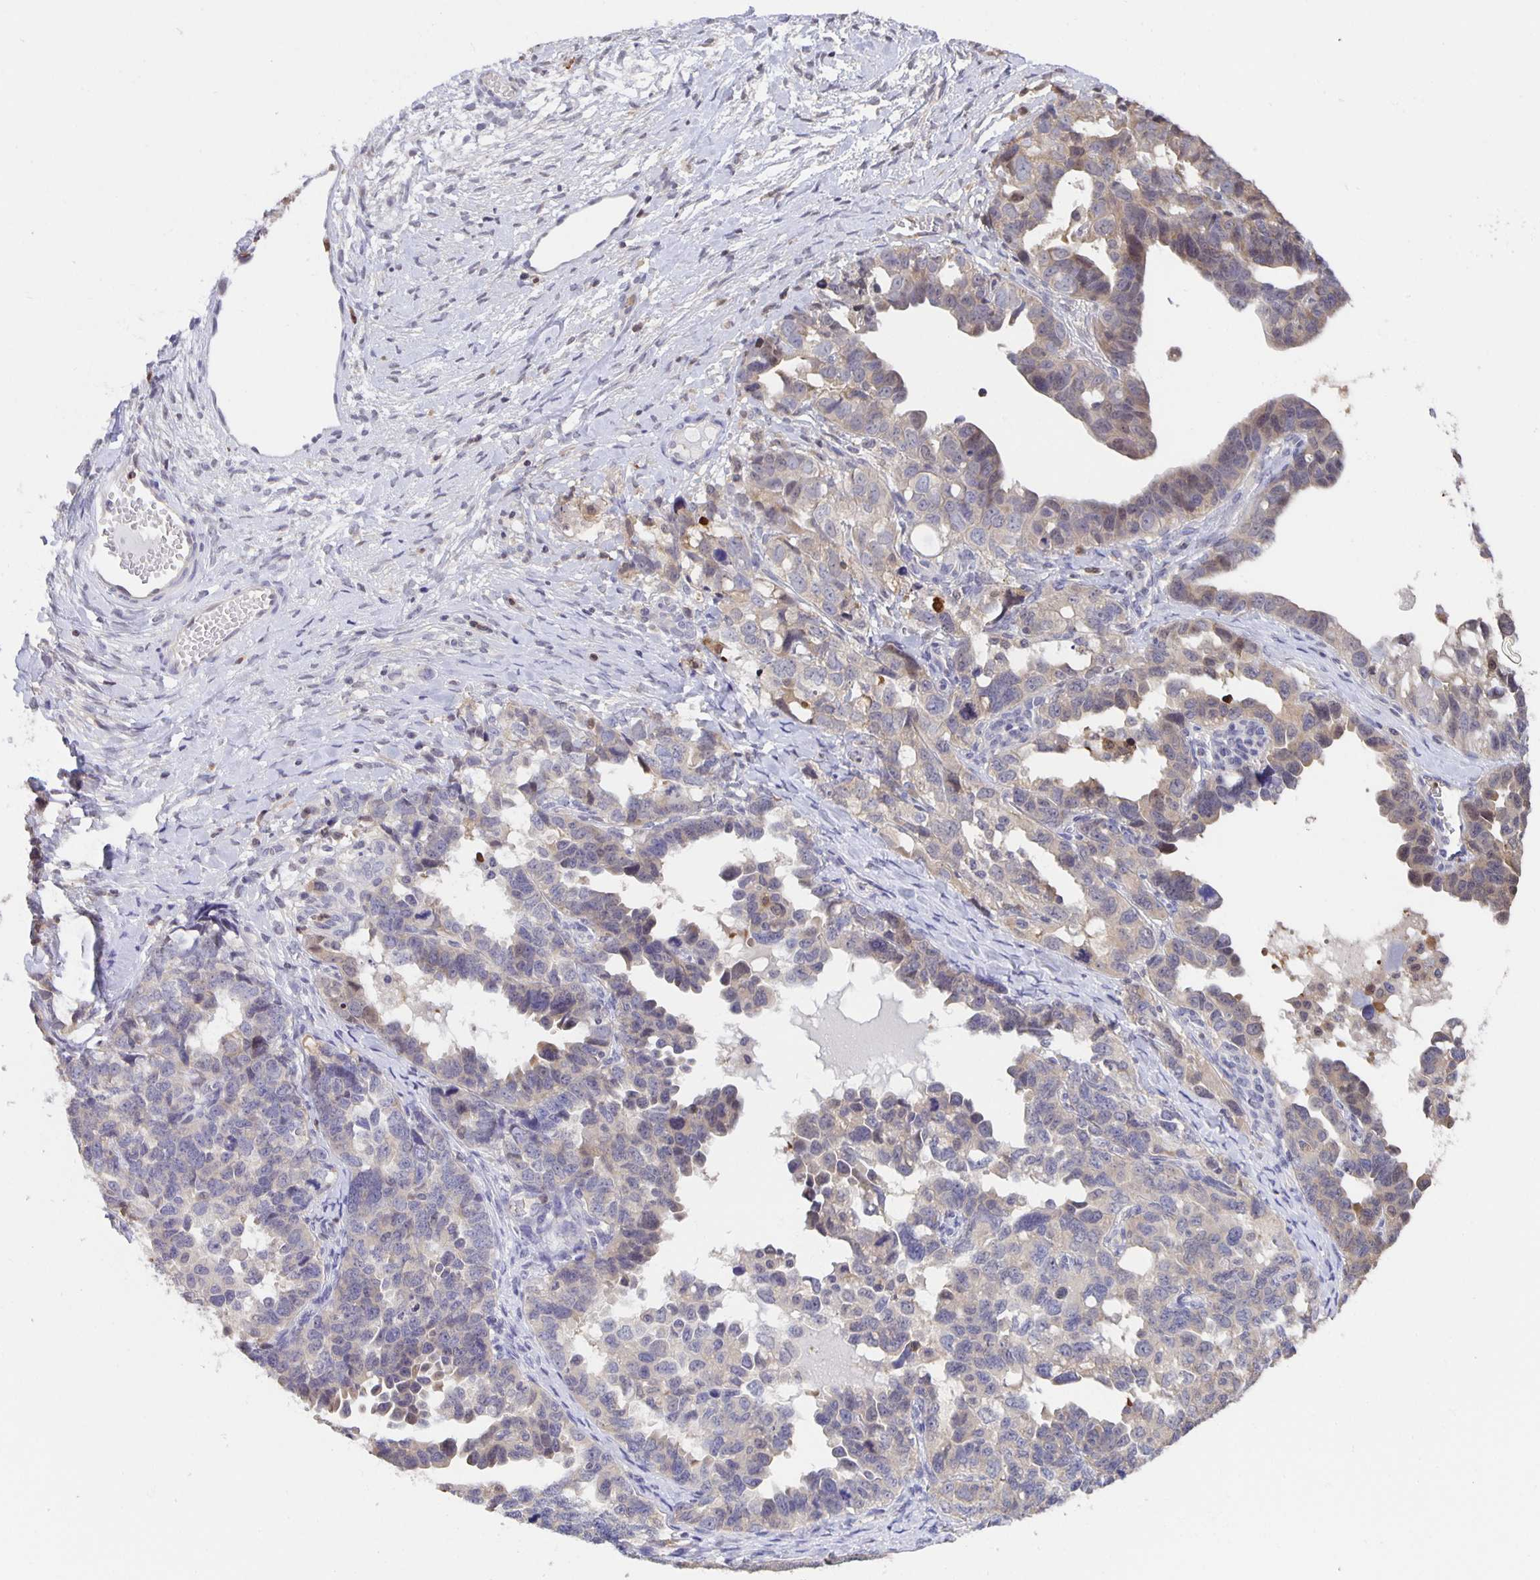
{"staining": {"intensity": "moderate", "quantity": "<25%", "location": "cytoplasmic/membranous"}, "tissue": "ovarian cancer", "cell_type": "Tumor cells", "image_type": "cancer", "snomed": [{"axis": "morphology", "description": "Cystadenocarcinoma, serous, NOS"}, {"axis": "topography", "description": "Ovary"}], "caption": "High-power microscopy captured an IHC micrograph of serous cystadenocarcinoma (ovarian), revealing moderate cytoplasmic/membranous positivity in approximately <25% of tumor cells.", "gene": "MARCHF6", "patient": {"sex": "female", "age": 69}}